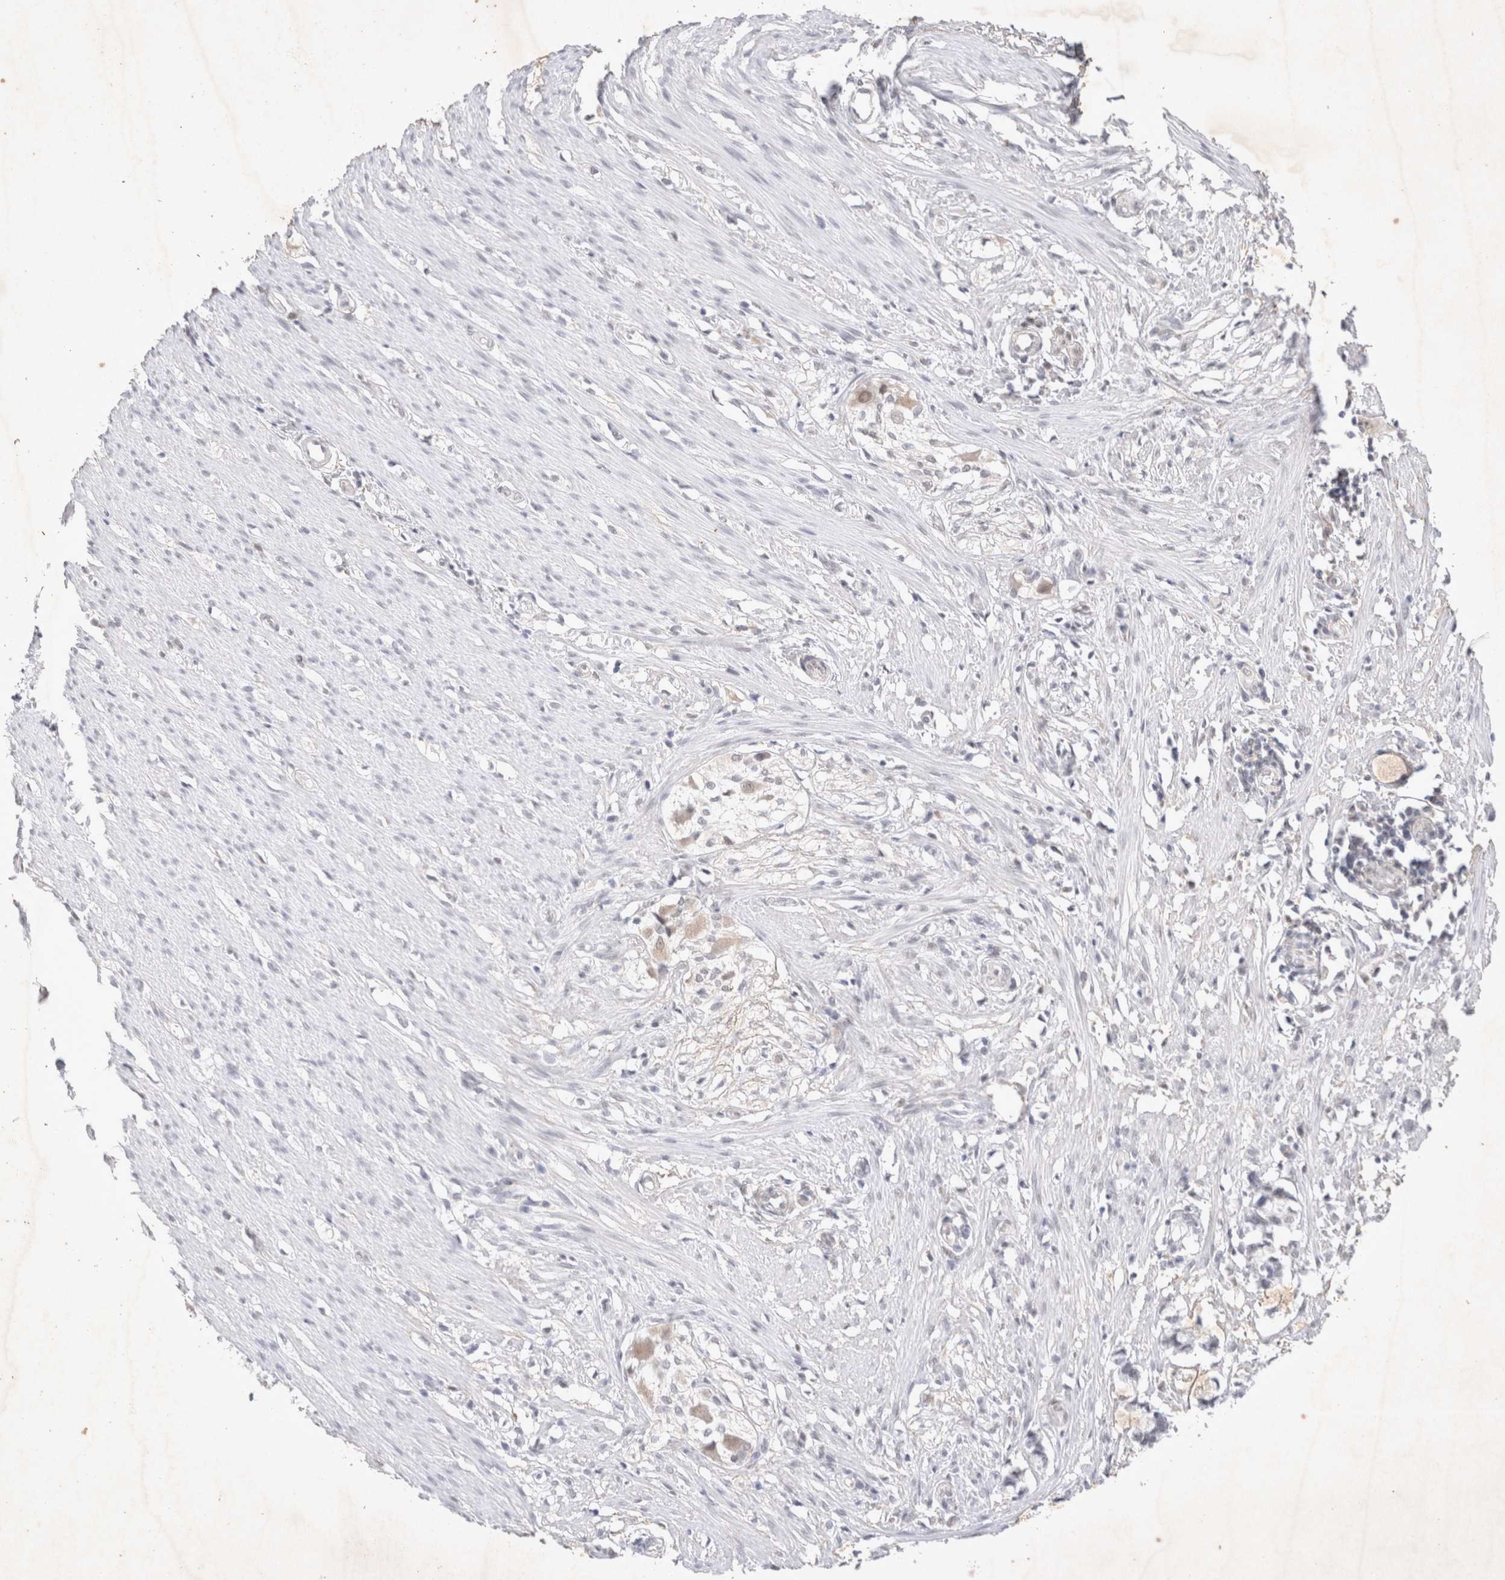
{"staining": {"intensity": "negative", "quantity": "none", "location": "none"}, "tissue": "smooth muscle", "cell_type": "Smooth muscle cells", "image_type": "normal", "snomed": [{"axis": "morphology", "description": "Normal tissue, NOS"}, {"axis": "morphology", "description": "Adenocarcinoma, NOS"}, {"axis": "topography", "description": "Smooth muscle"}, {"axis": "topography", "description": "Colon"}], "caption": "This micrograph is of normal smooth muscle stained with immunohistochemistry (IHC) to label a protein in brown with the nuclei are counter-stained blue. There is no staining in smooth muscle cells. (DAB (3,3'-diaminobenzidine) immunohistochemistry (IHC) with hematoxylin counter stain).", "gene": "FBXO42", "patient": {"sex": "male", "age": 14}}